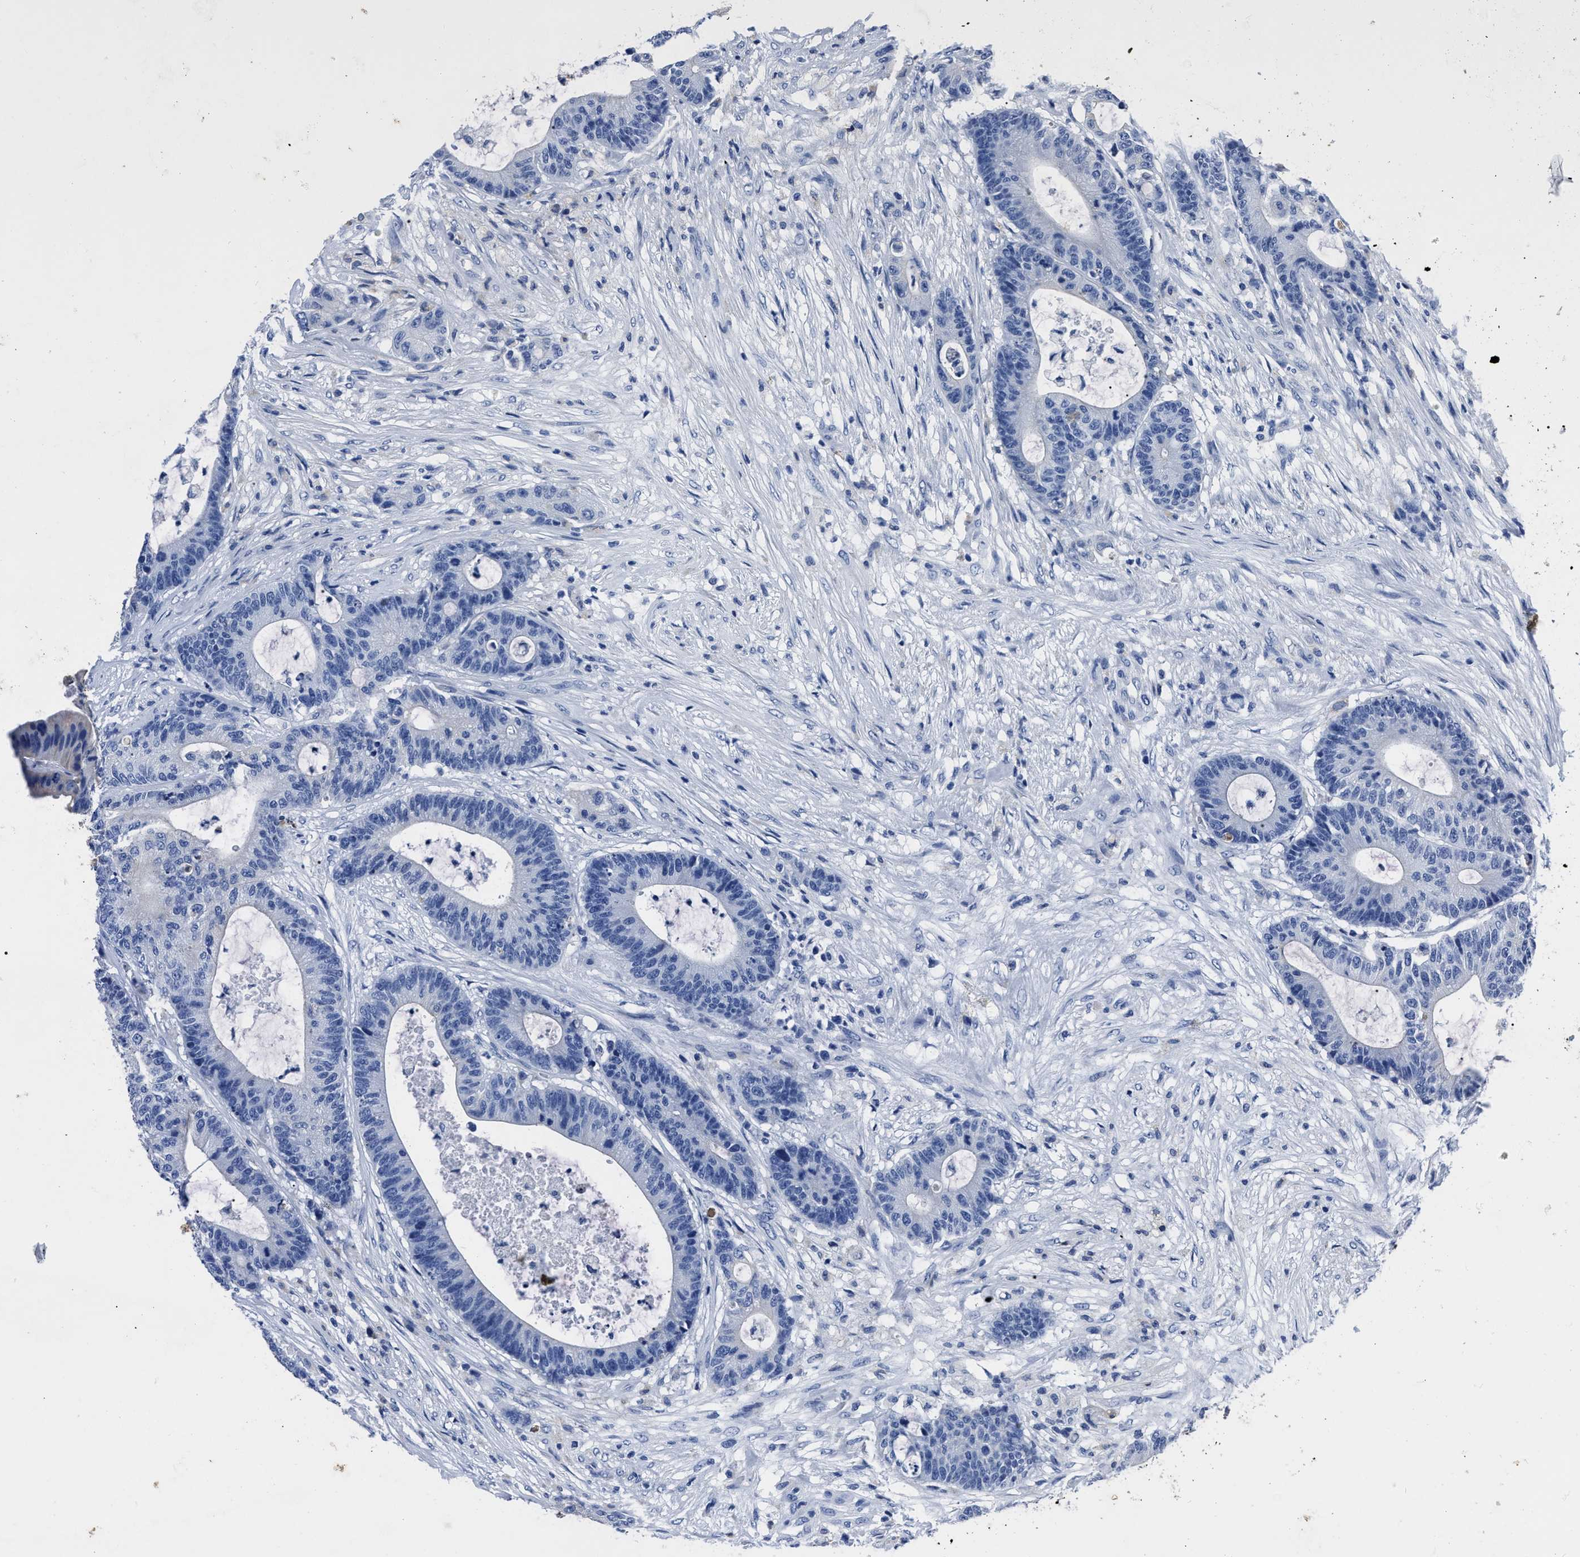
{"staining": {"intensity": "negative", "quantity": "none", "location": "none"}, "tissue": "colorectal cancer", "cell_type": "Tumor cells", "image_type": "cancer", "snomed": [{"axis": "morphology", "description": "Adenocarcinoma, NOS"}, {"axis": "topography", "description": "Colon"}], "caption": "This is a histopathology image of IHC staining of adenocarcinoma (colorectal), which shows no staining in tumor cells.", "gene": "MOV10L1", "patient": {"sex": "female", "age": 84}}